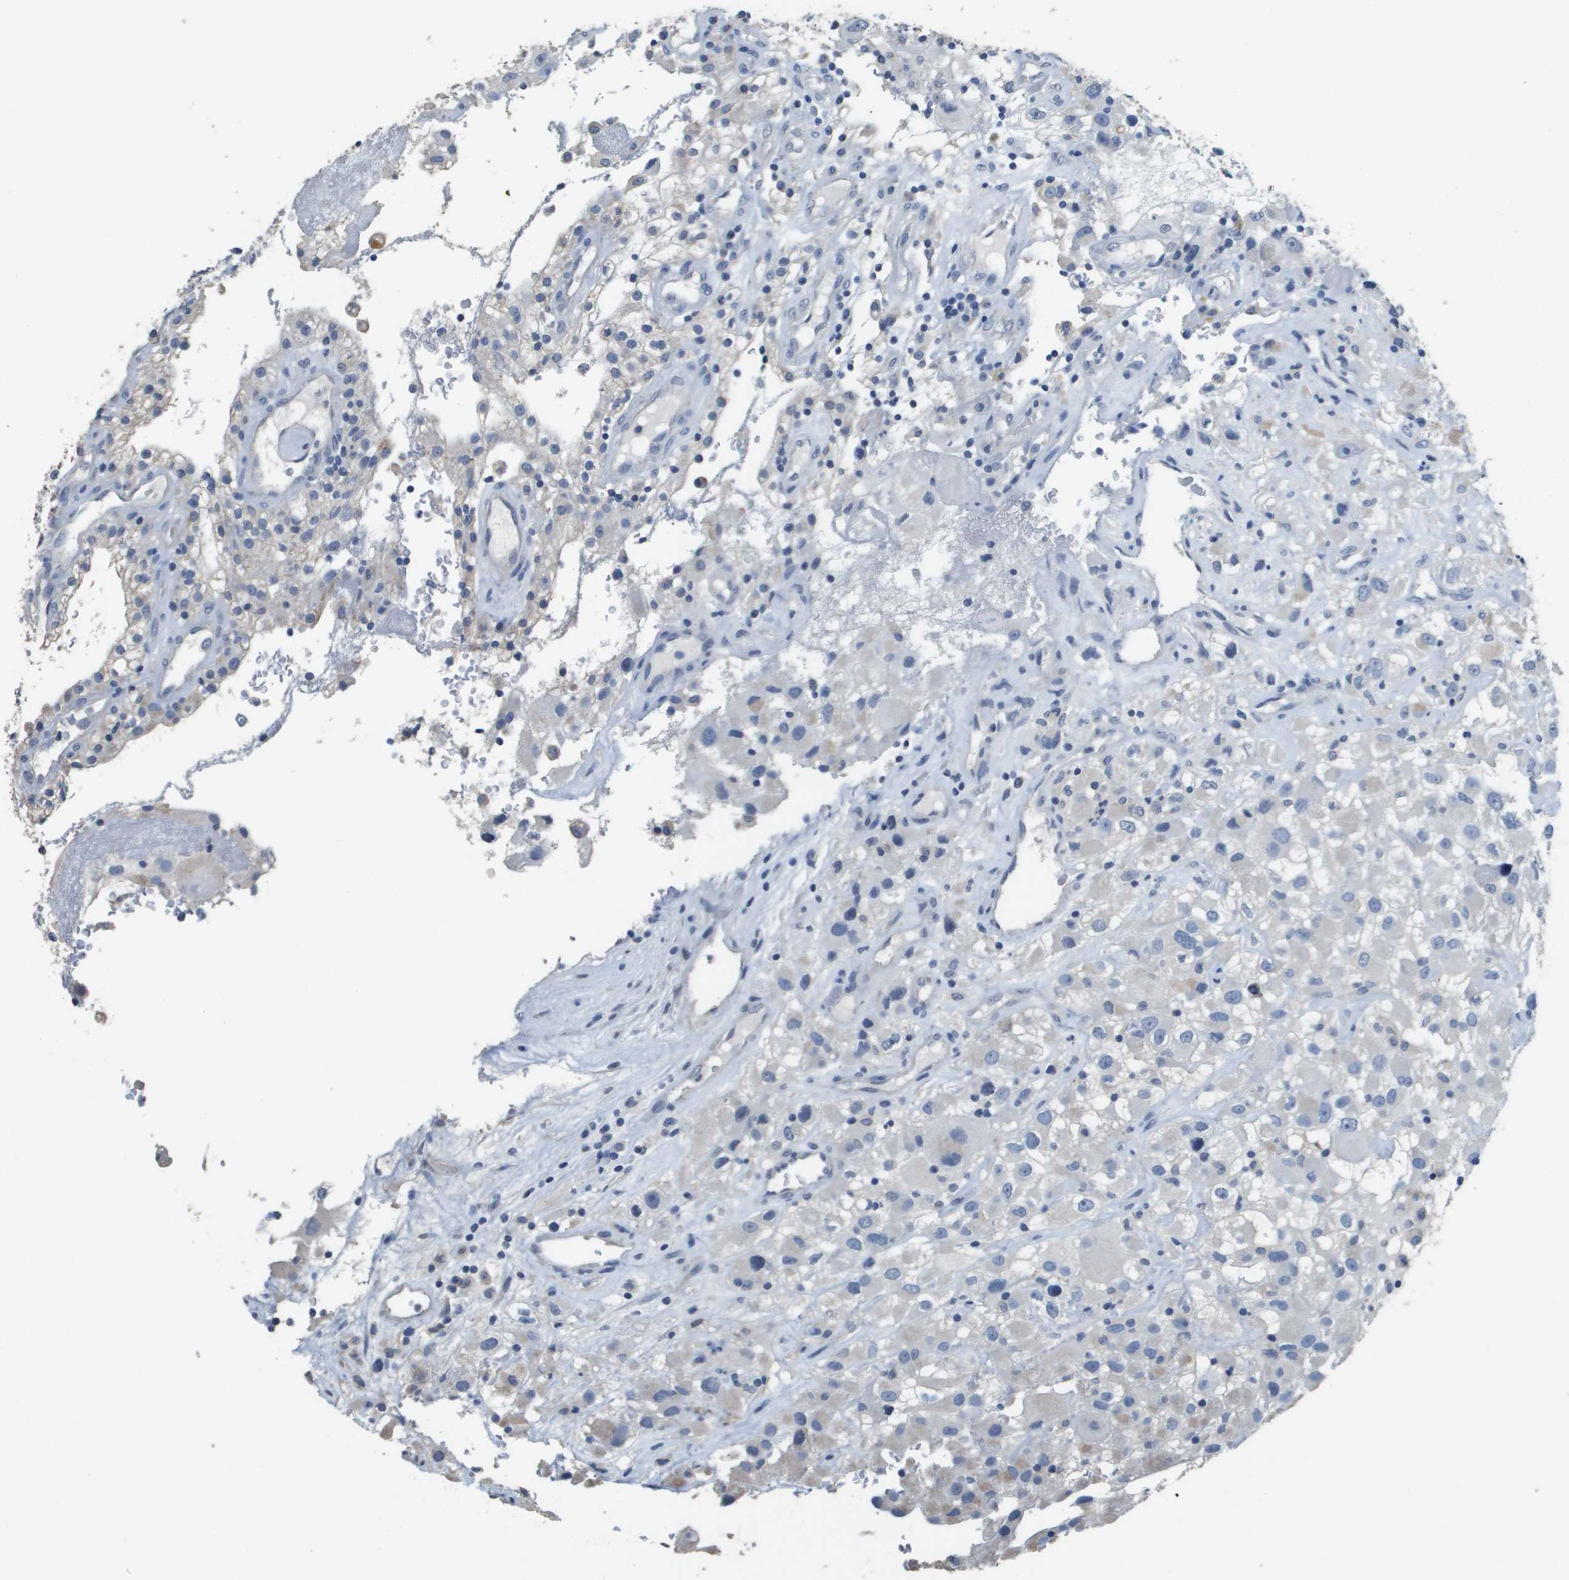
{"staining": {"intensity": "weak", "quantity": "<25%", "location": "cytoplasmic/membranous"}, "tissue": "renal cancer", "cell_type": "Tumor cells", "image_type": "cancer", "snomed": [{"axis": "morphology", "description": "Adenocarcinoma, NOS"}, {"axis": "topography", "description": "Kidney"}], "caption": "A micrograph of renal adenocarcinoma stained for a protein exhibits no brown staining in tumor cells.", "gene": "MT3", "patient": {"sex": "female", "age": 52}}